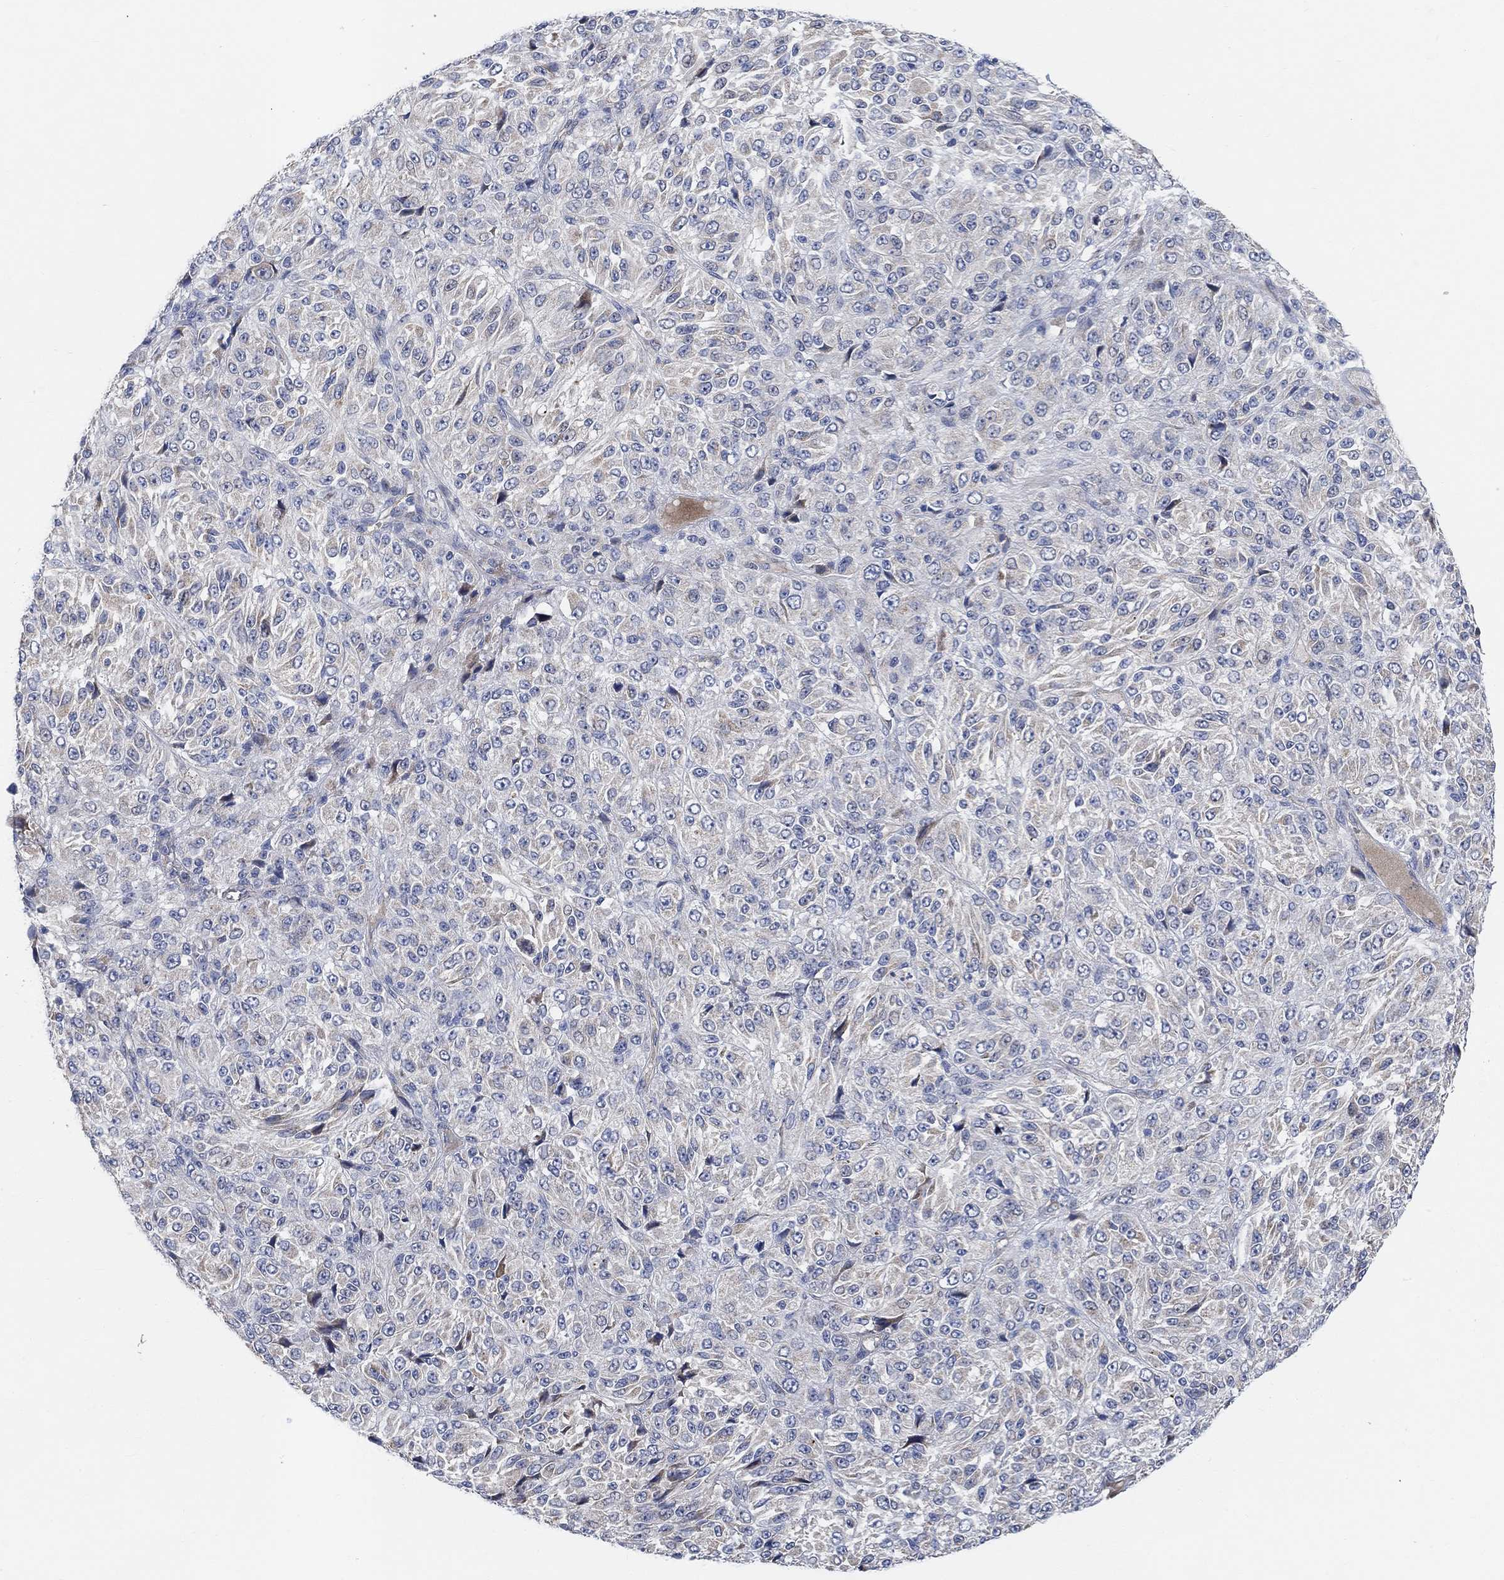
{"staining": {"intensity": "negative", "quantity": "none", "location": "none"}, "tissue": "melanoma", "cell_type": "Tumor cells", "image_type": "cancer", "snomed": [{"axis": "morphology", "description": "Malignant melanoma, Metastatic site"}, {"axis": "topography", "description": "Brain"}], "caption": "DAB (3,3'-diaminobenzidine) immunohistochemical staining of human melanoma exhibits no significant staining in tumor cells. (DAB (3,3'-diaminobenzidine) immunohistochemistry (IHC) with hematoxylin counter stain).", "gene": "HCRTR1", "patient": {"sex": "female", "age": 56}}